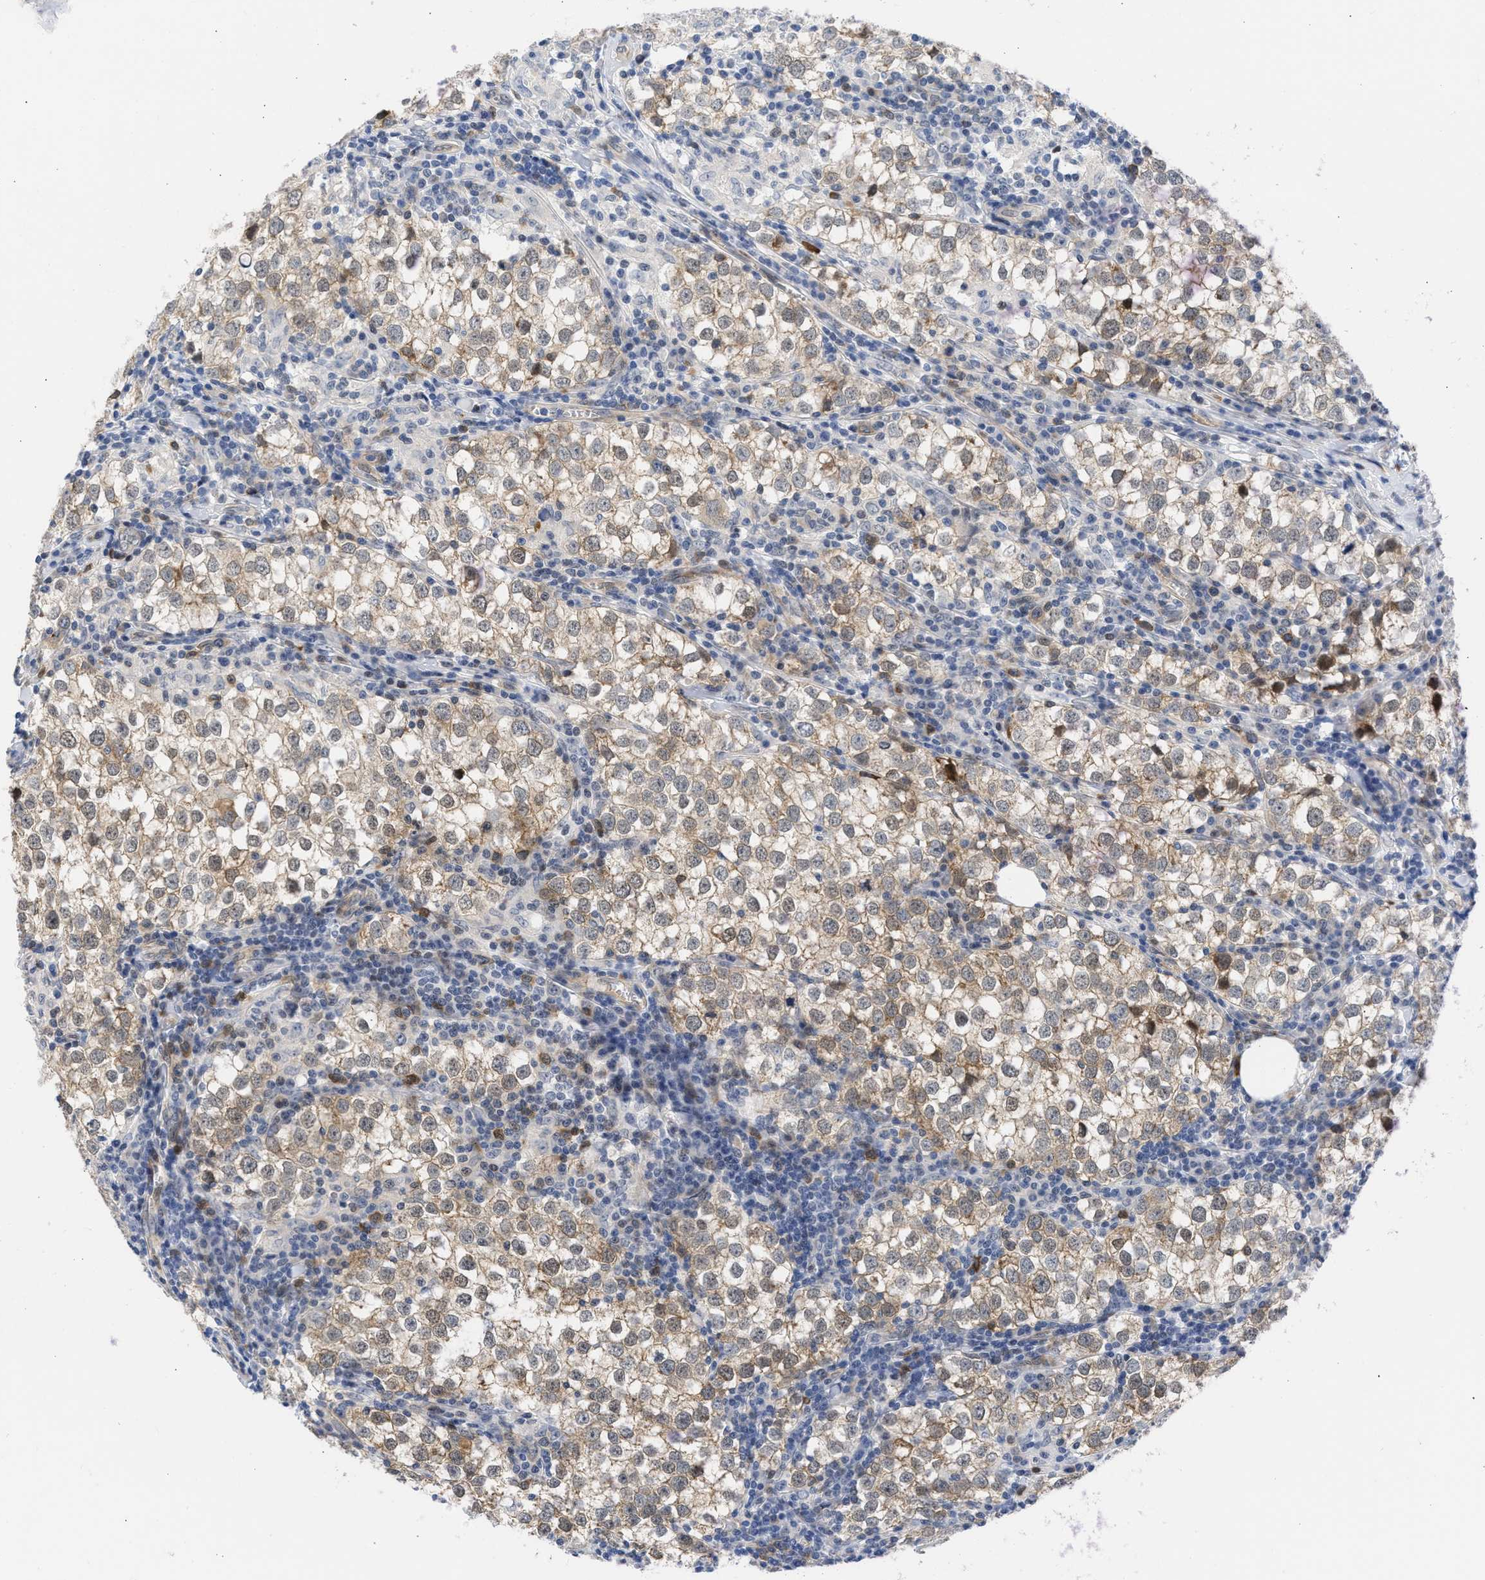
{"staining": {"intensity": "weak", "quantity": ">75%", "location": "cytoplasmic/membranous"}, "tissue": "testis cancer", "cell_type": "Tumor cells", "image_type": "cancer", "snomed": [{"axis": "morphology", "description": "Seminoma, NOS"}, {"axis": "morphology", "description": "Carcinoma, Embryonal, NOS"}, {"axis": "topography", "description": "Testis"}], "caption": "Tumor cells reveal low levels of weak cytoplasmic/membranous staining in about >75% of cells in human testis cancer (embryonal carcinoma).", "gene": "THRA", "patient": {"sex": "male", "age": 36}}